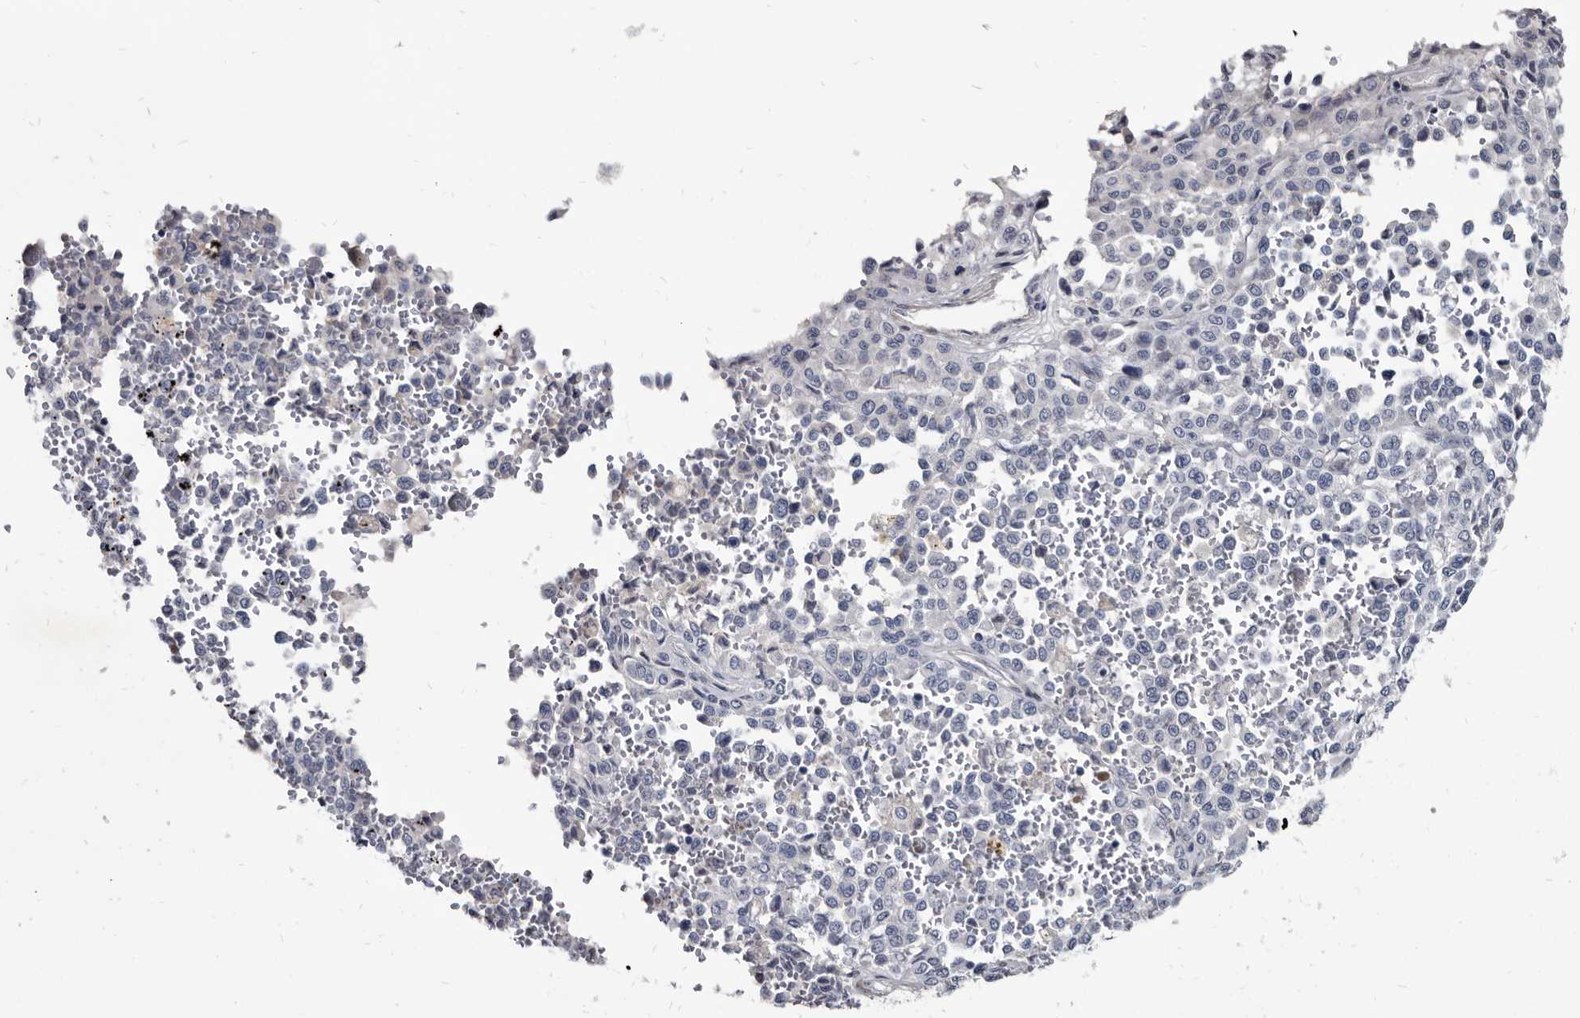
{"staining": {"intensity": "negative", "quantity": "none", "location": "none"}, "tissue": "melanoma", "cell_type": "Tumor cells", "image_type": "cancer", "snomed": [{"axis": "morphology", "description": "Malignant melanoma, Metastatic site"}, {"axis": "topography", "description": "Pancreas"}], "caption": "DAB immunohistochemical staining of human malignant melanoma (metastatic site) shows no significant staining in tumor cells. Brightfield microscopy of IHC stained with DAB (brown) and hematoxylin (blue), captured at high magnification.", "gene": "PRSS8", "patient": {"sex": "female", "age": 30}}